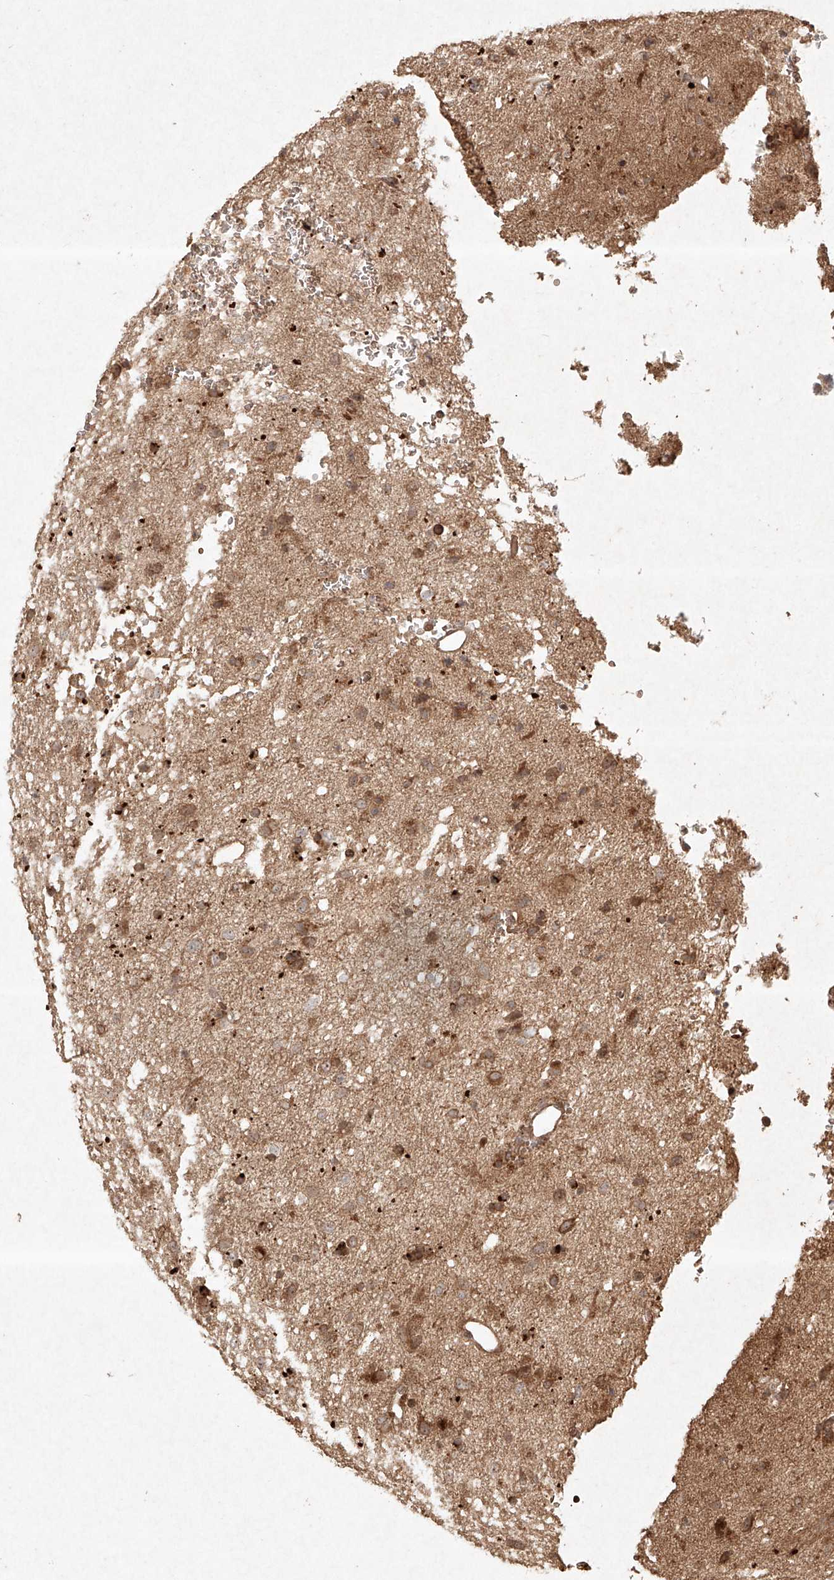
{"staining": {"intensity": "moderate", "quantity": "25%-75%", "location": "cytoplasmic/membranous"}, "tissue": "glioma", "cell_type": "Tumor cells", "image_type": "cancer", "snomed": [{"axis": "morphology", "description": "Glioma, malignant, Low grade"}, {"axis": "topography", "description": "Brain"}], "caption": "This photomicrograph displays malignant glioma (low-grade) stained with IHC to label a protein in brown. The cytoplasmic/membranous of tumor cells show moderate positivity for the protein. Nuclei are counter-stained blue.", "gene": "CYYR1", "patient": {"sex": "male", "age": 77}}